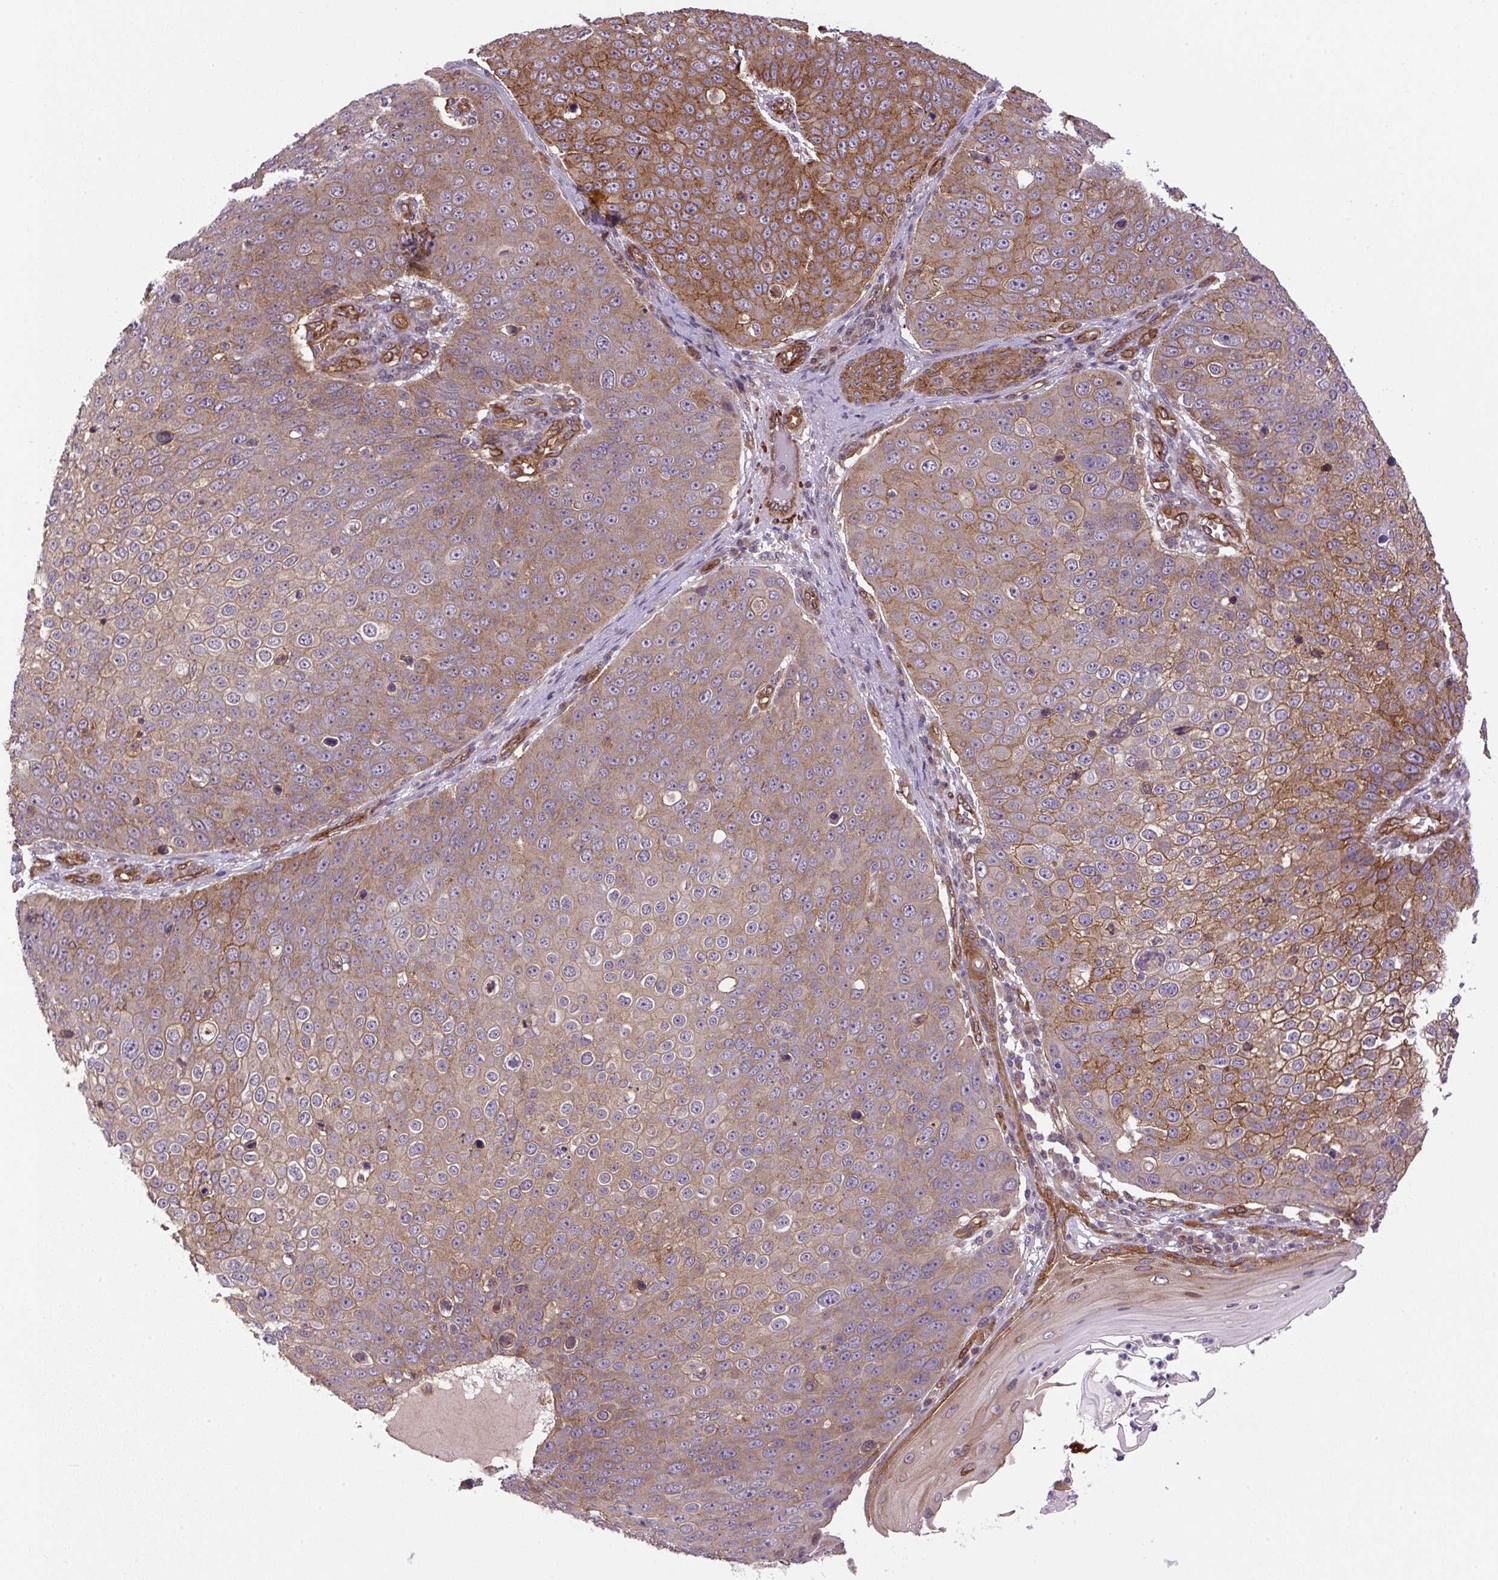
{"staining": {"intensity": "moderate", "quantity": ">75%", "location": "cytoplasmic/membranous"}, "tissue": "skin cancer", "cell_type": "Tumor cells", "image_type": "cancer", "snomed": [{"axis": "morphology", "description": "Squamous cell carcinoma, NOS"}, {"axis": "topography", "description": "Skin"}], "caption": "Brown immunohistochemical staining in skin cancer (squamous cell carcinoma) shows moderate cytoplasmic/membranous staining in about >75% of tumor cells.", "gene": "SEPTIN10", "patient": {"sex": "male", "age": 71}}